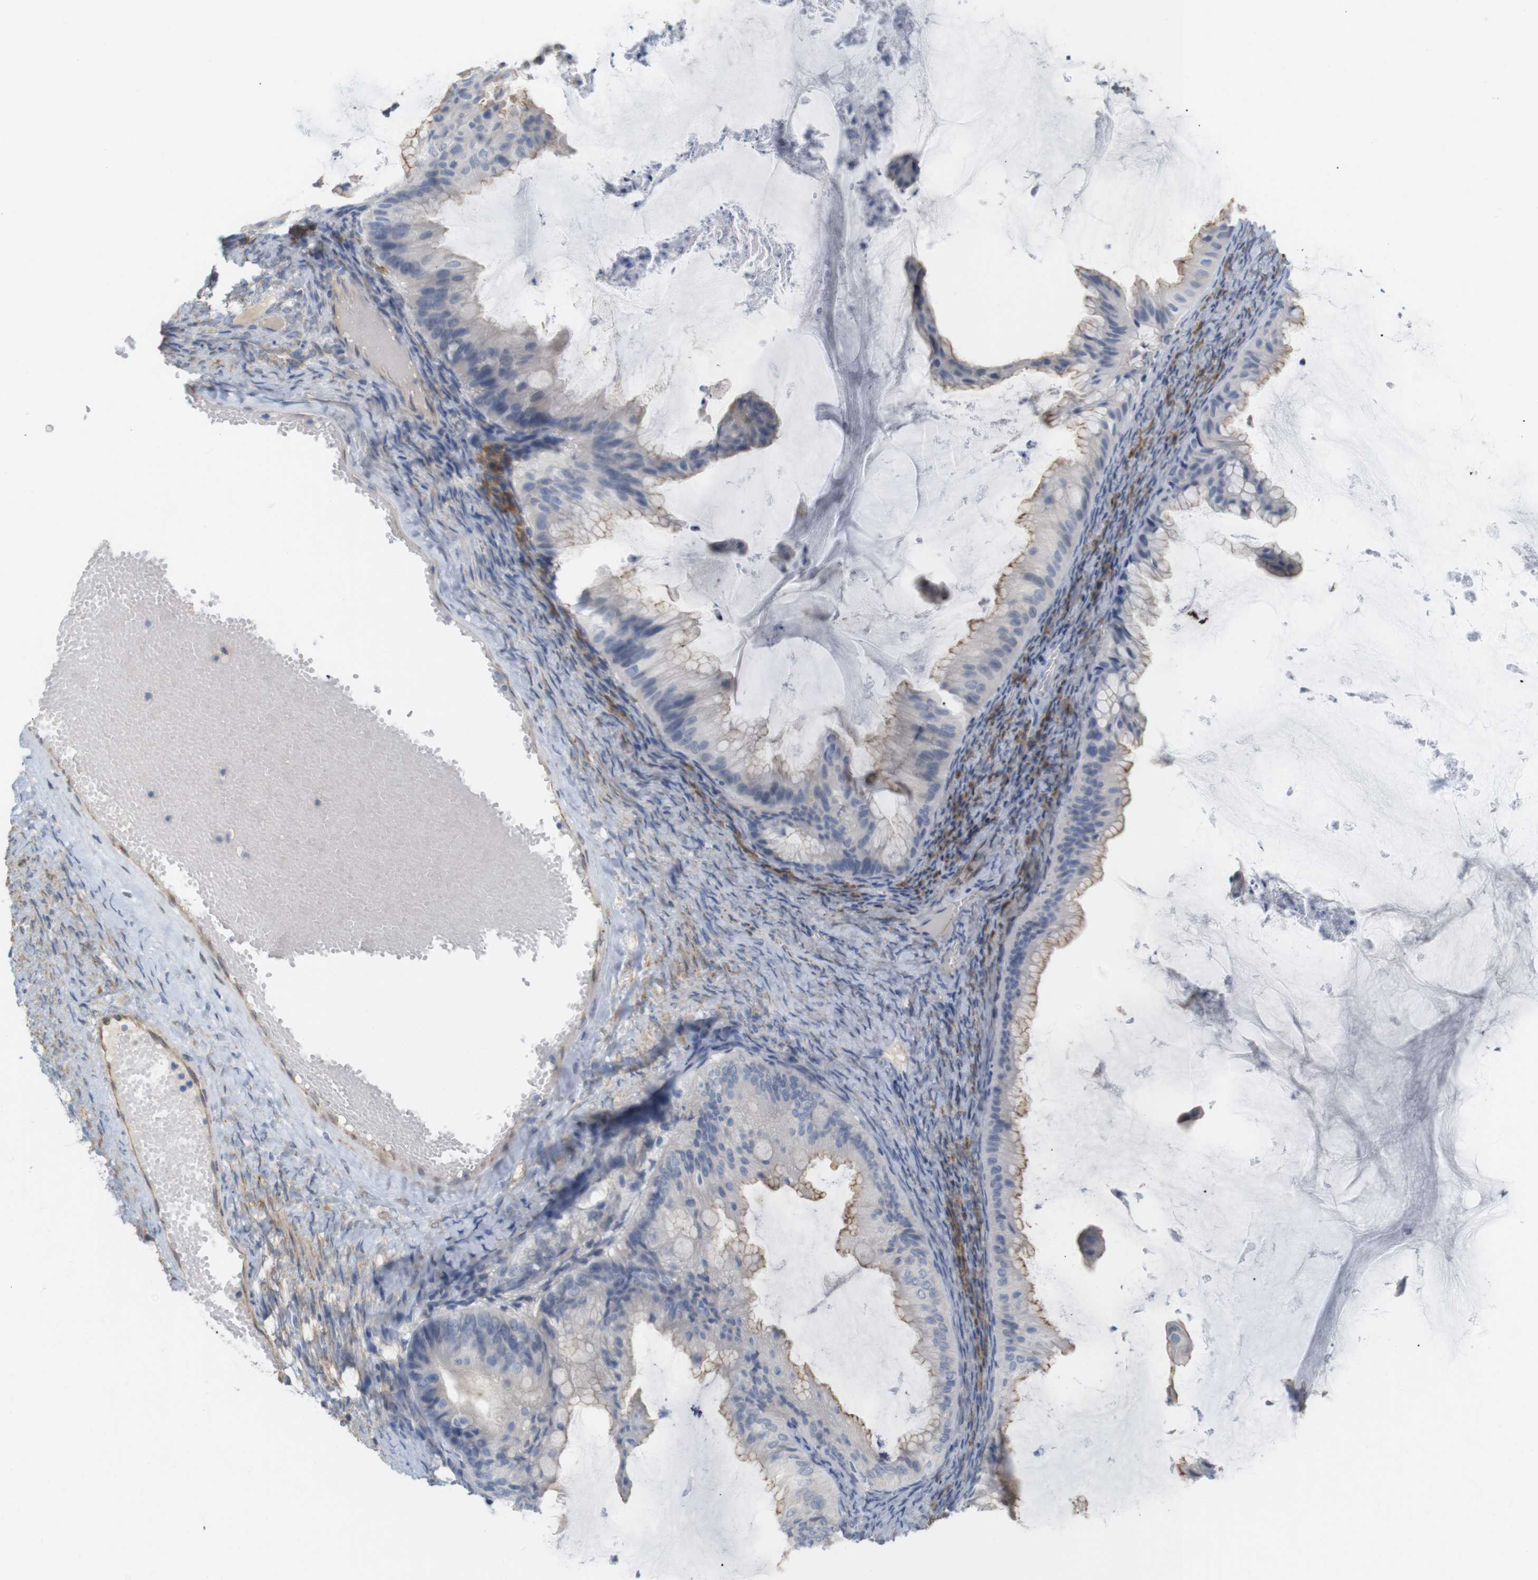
{"staining": {"intensity": "moderate", "quantity": "<25%", "location": "cytoplasmic/membranous"}, "tissue": "ovarian cancer", "cell_type": "Tumor cells", "image_type": "cancer", "snomed": [{"axis": "morphology", "description": "Cystadenocarcinoma, mucinous, NOS"}, {"axis": "topography", "description": "Ovary"}], "caption": "This photomicrograph shows ovarian cancer (mucinous cystadenocarcinoma) stained with immunohistochemistry to label a protein in brown. The cytoplasmic/membranous of tumor cells show moderate positivity for the protein. Nuclei are counter-stained blue.", "gene": "ITPR1", "patient": {"sex": "female", "age": 61}}